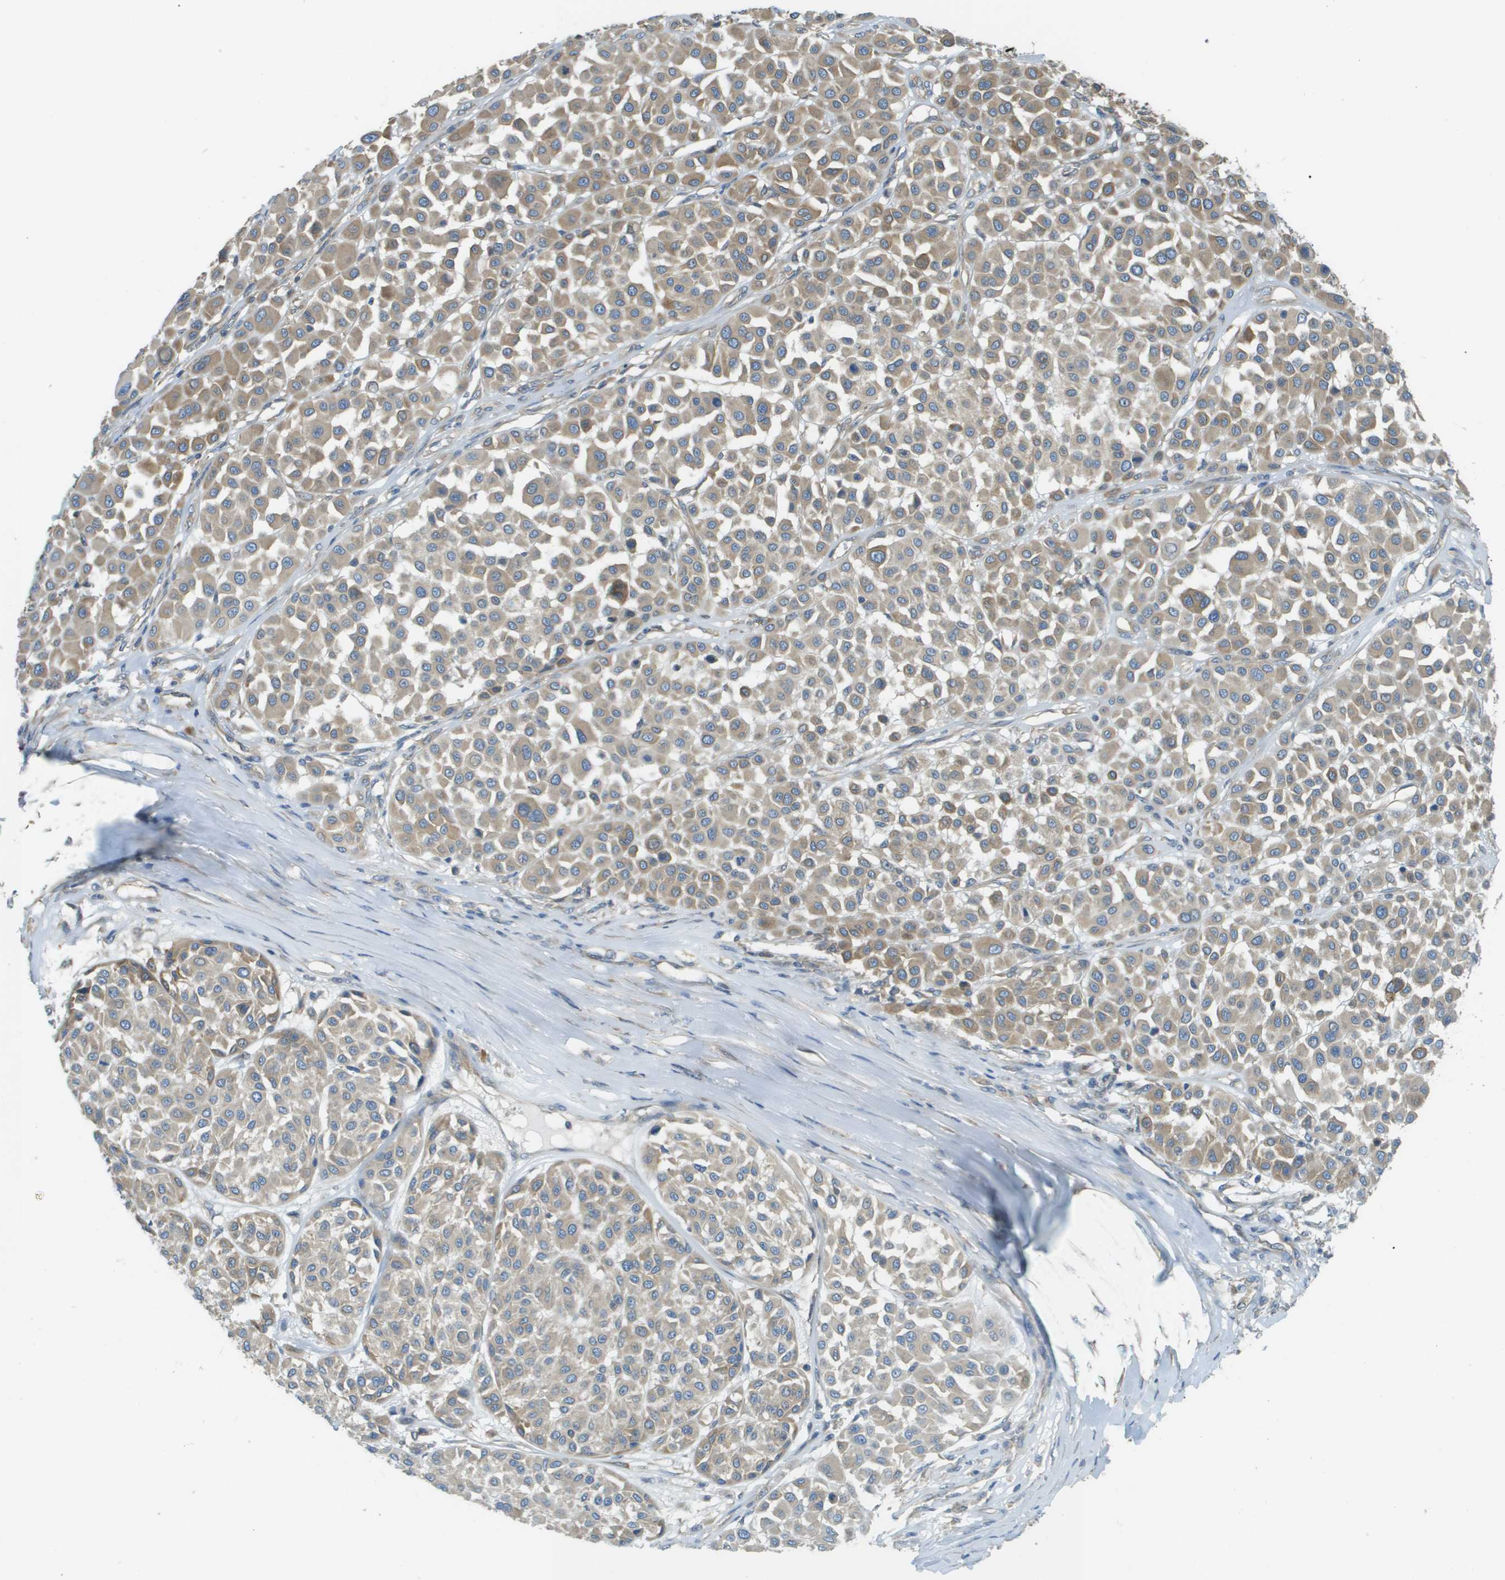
{"staining": {"intensity": "weak", "quantity": "25%-75%", "location": "cytoplasmic/membranous"}, "tissue": "melanoma", "cell_type": "Tumor cells", "image_type": "cancer", "snomed": [{"axis": "morphology", "description": "Malignant melanoma, Metastatic site"}, {"axis": "topography", "description": "Soft tissue"}], "caption": "Brown immunohistochemical staining in human melanoma reveals weak cytoplasmic/membranous staining in about 25%-75% of tumor cells.", "gene": "DNAJB11", "patient": {"sex": "male", "age": 41}}